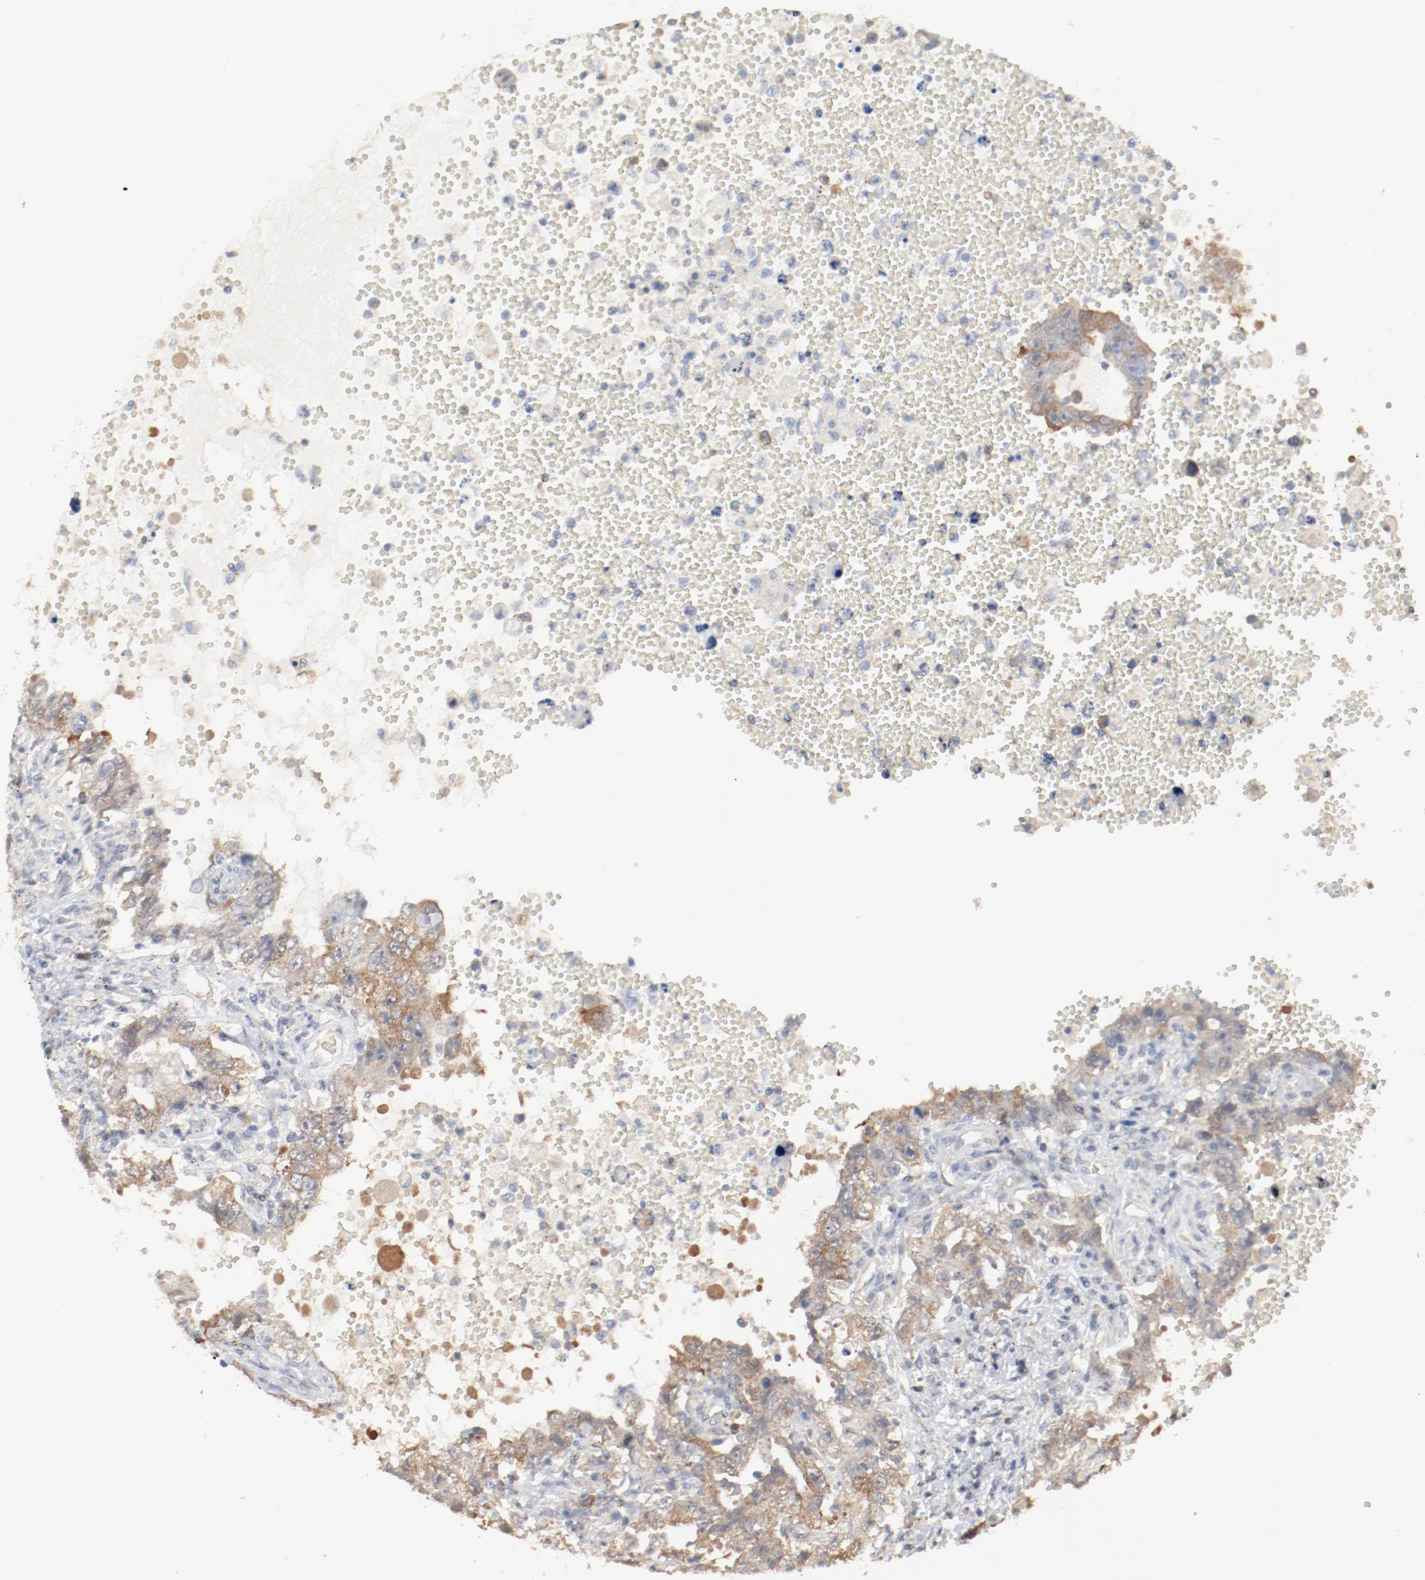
{"staining": {"intensity": "weak", "quantity": "25%-75%", "location": "cytoplasmic/membranous"}, "tissue": "testis cancer", "cell_type": "Tumor cells", "image_type": "cancer", "snomed": [{"axis": "morphology", "description": "Carcinoma, Embryonal, NOS"}, {"axis": "topography", "description": "Testis"}], "caption": "Brown immunohistochemical staining in human embryonal carcinoma (testis) displays weak cytoplasmic/membranous staining in about 25%-75% of tumor cells. Nuclei are stained in blue.", "gene": "CDK1", "patient": {"sex": "male", "age": 26}}